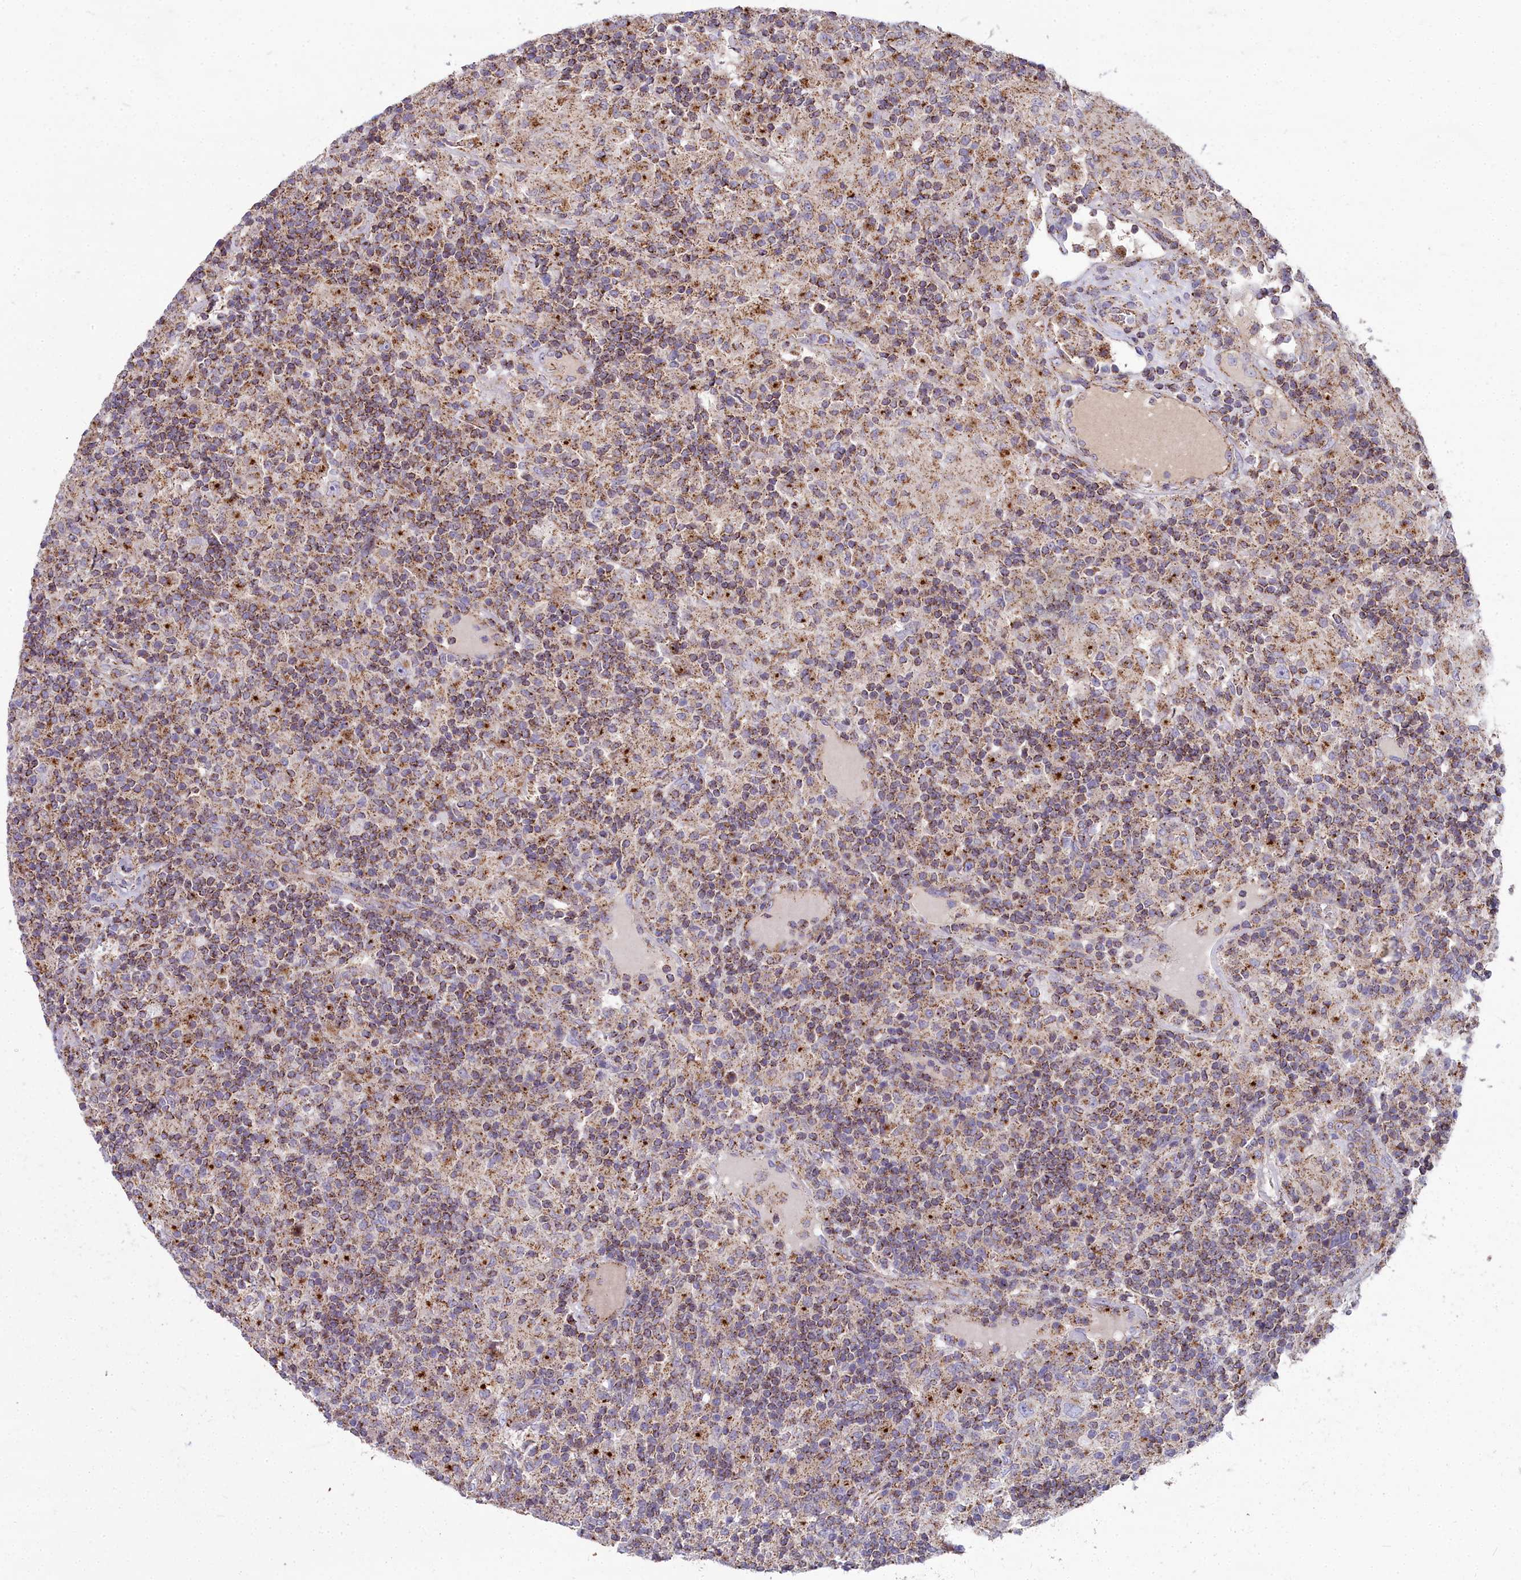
{"staining": {"intensity": "weak", "quantity": "<25%", "location": "cytoplasmic/membranous"}, "tissue": "lymphoma", "cell_type": "Tumor cells", "image_type": "cancer", "snomed": [{"axis": "morphology", "description": "Hodgkin's disease, NOS"}, {"axis": "topography", "description": "Lymph node"}], "caption": "This histopathology image is of Hodgkin's disease stained with immunohistochemistry (IHC) to label a protein in brown with the nuclei are counter-stained blue. There is no positivity in tumor cells.", "gene": "FRMPD1", "patient": {"sex": "male", "age": 70}}